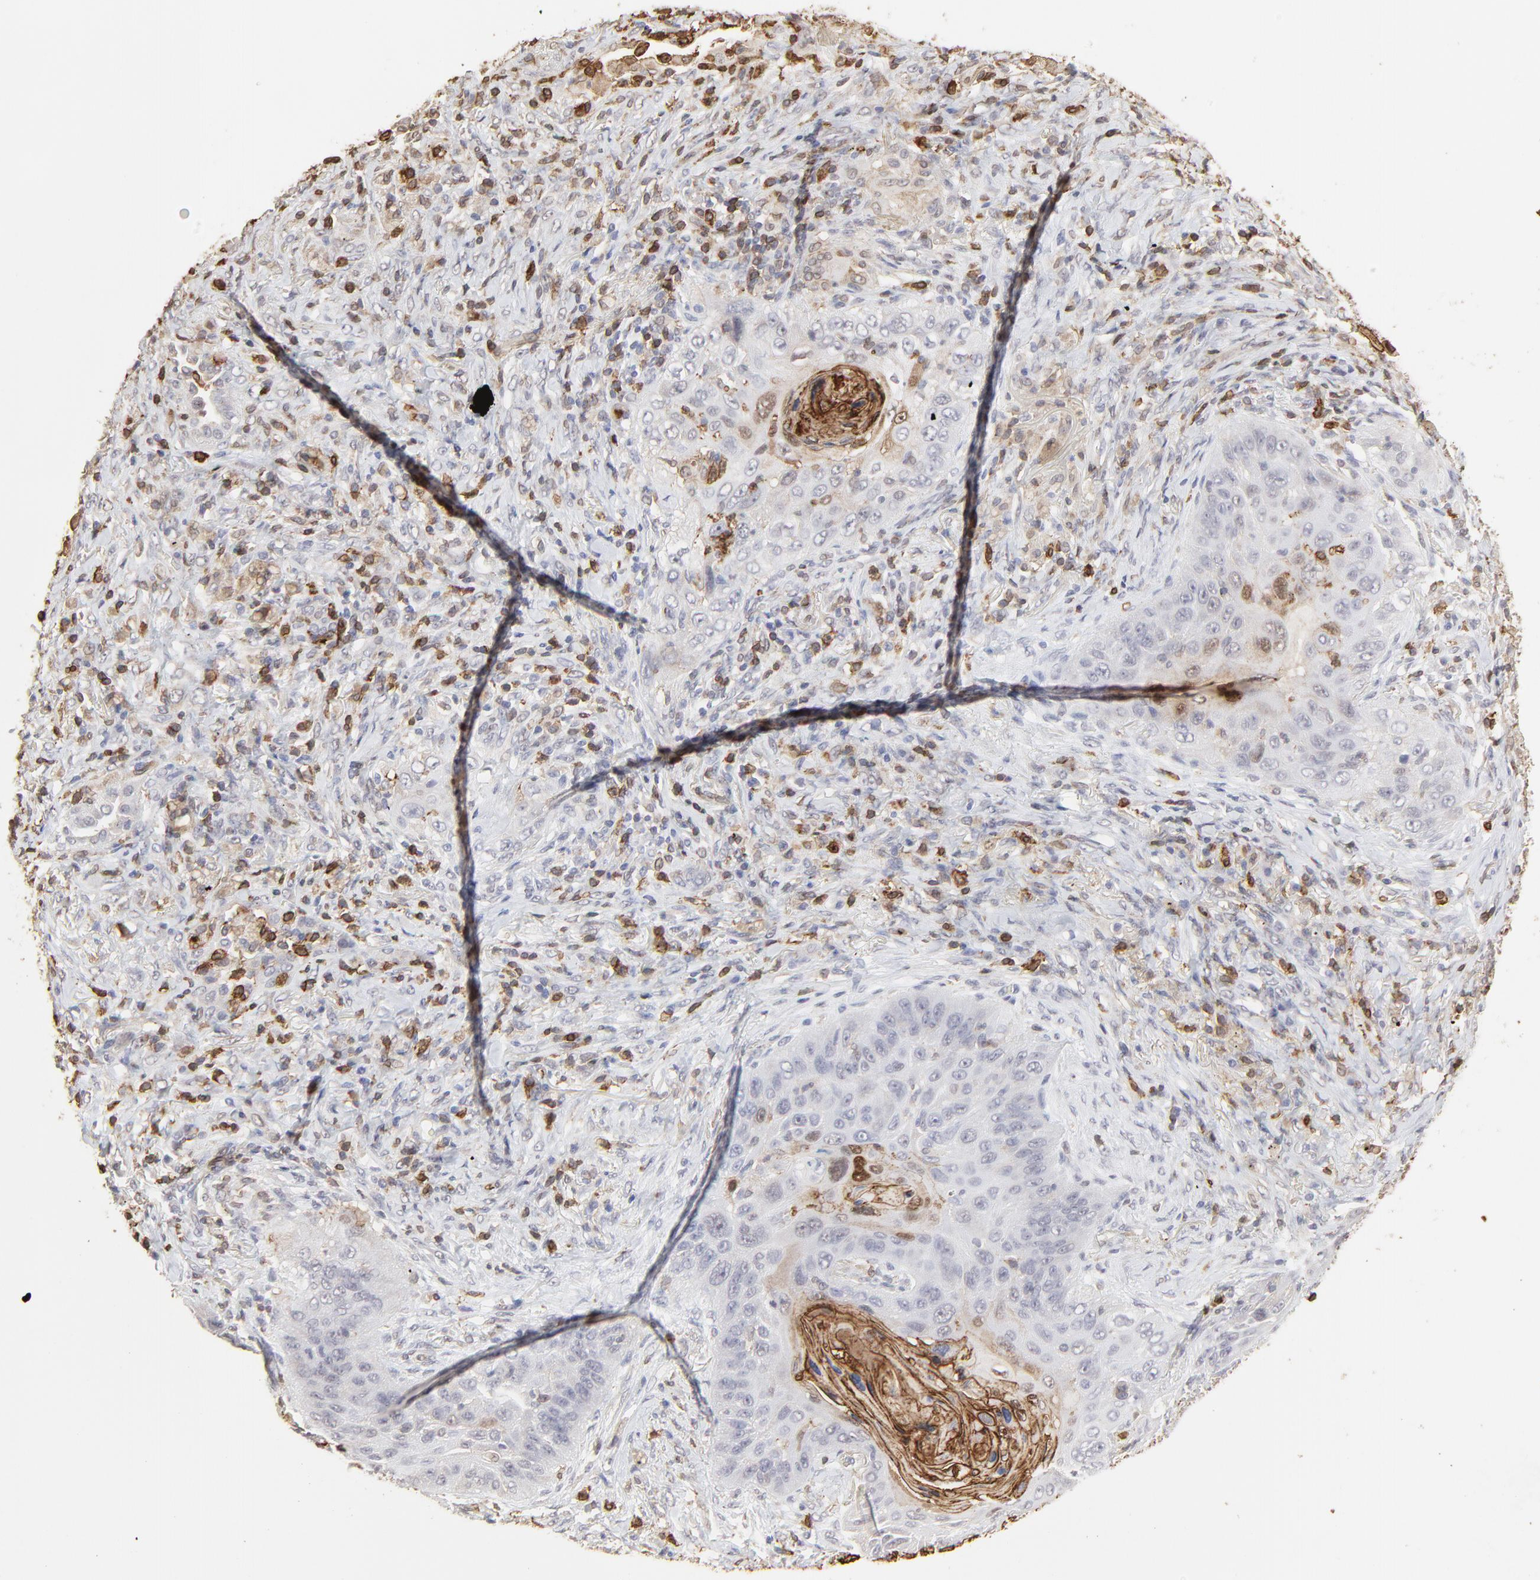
{"staining": {"intensity": "strong", "quantity": "<25%", "location": "cytoplasmic/membranous"}, "tissue": "lung cancer", "cell_type": "Tumor cells", "image_type": "cancer", "snomed": [{"axis": "morphology", "description": "Squamous cell carcinoma, NOS"}, {"axis": "topography", "description": "Lung"}], "caption": "Immunohistochemistry staining of lung cancer (squamous cell carcinoma), which reveals medium levels of strong cytoplasmic/membranous positivity in approximately <25% of tumor cells indicating strong cytoplasmic/membranous protein positivity. The staining was performed using DAB (3,3'-diaminobenzidine) (brown) for protein detection and nuclei were counterstained in hematoxylin (blue).", "gene": "SLC6A14", "patient": {"sex": "female", "age": 67}}